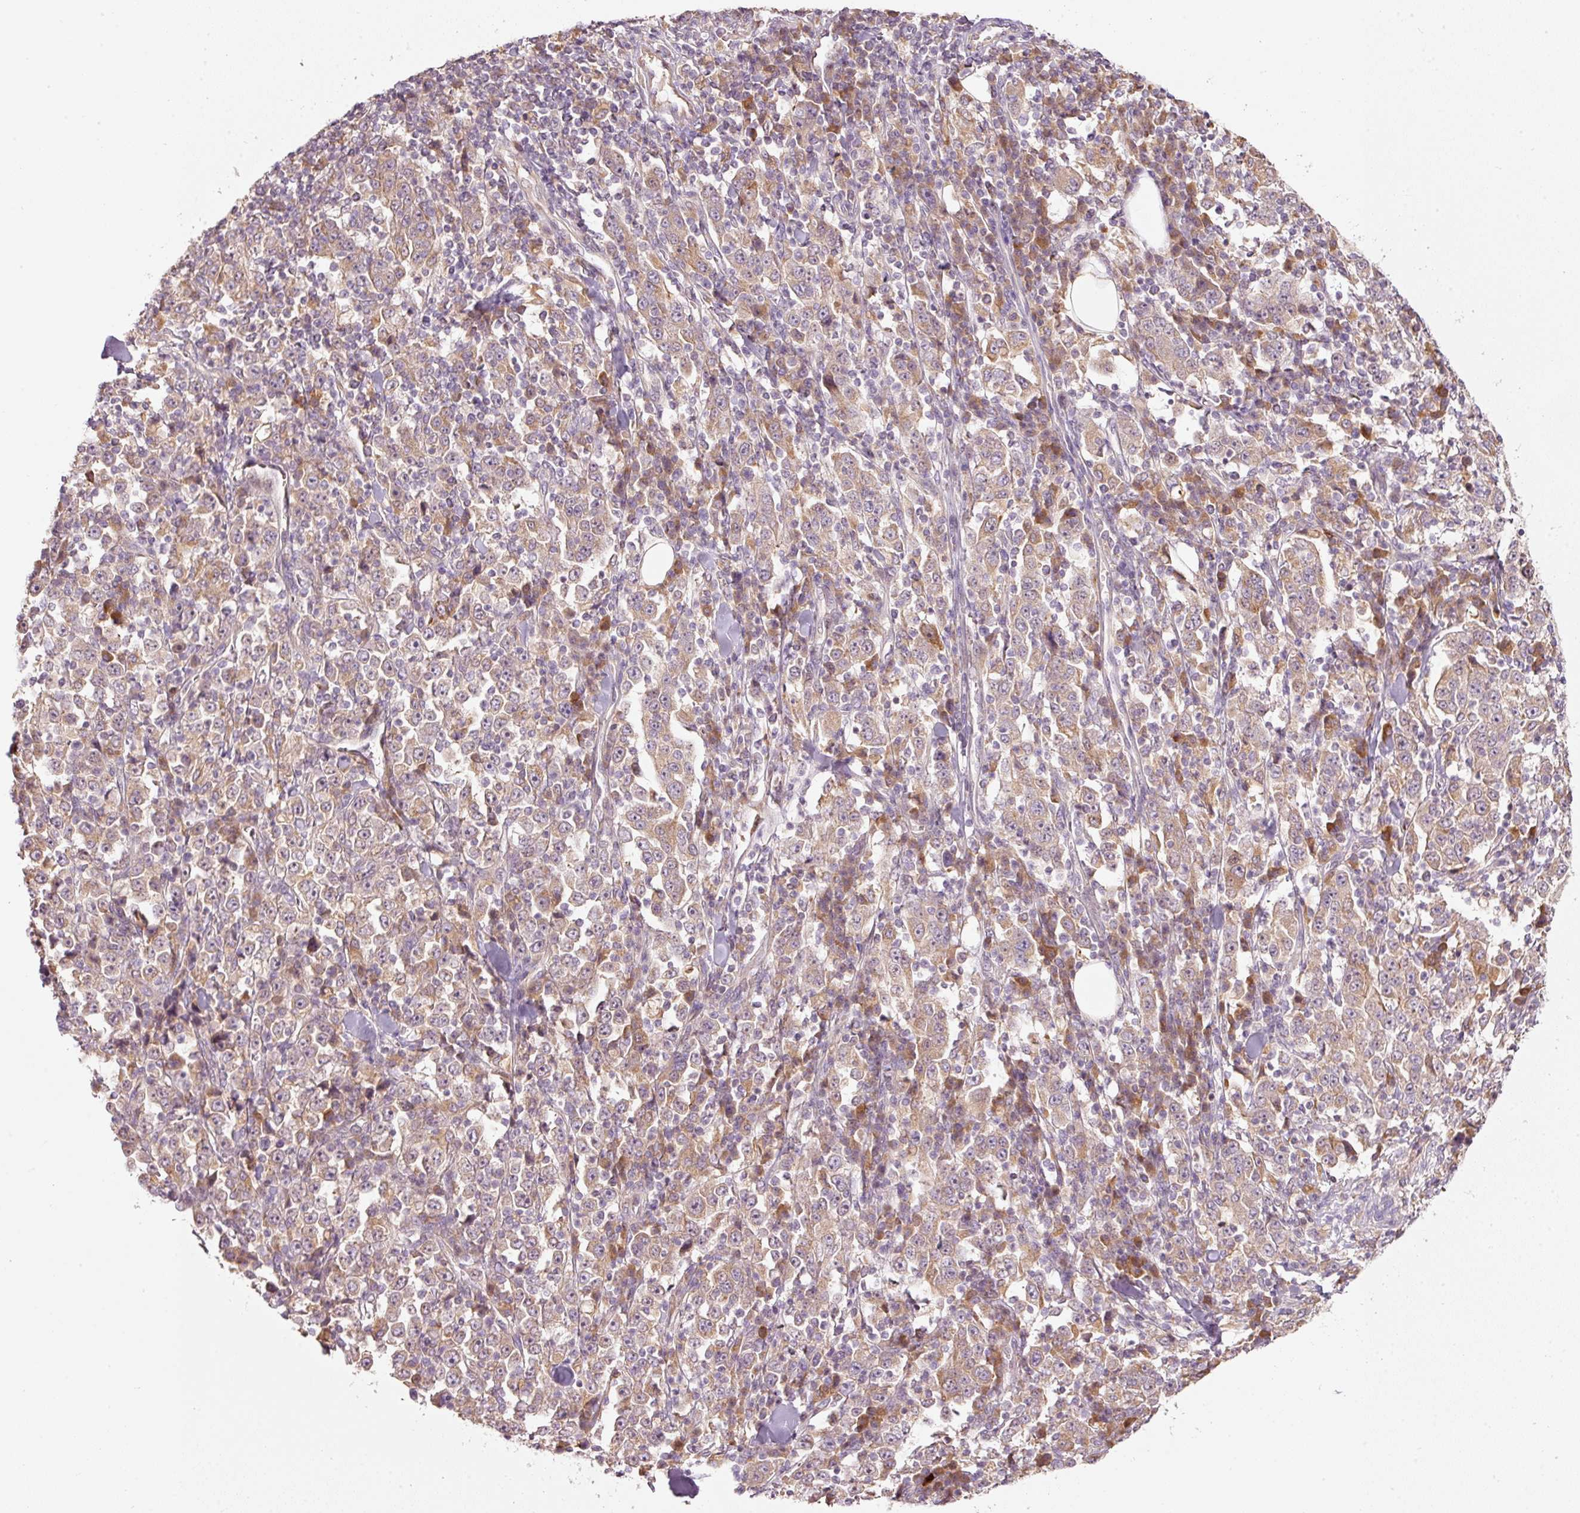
{"staining": {"intensity": "weak", "quantity": ">75%", "location": "cytoplasmic/membranous"}, "tissue": "stomach cancer", "cell_type": "Tumor cells", "image_type": "cancer", "snomed": [{"axis": "morphology", "description": "Normal tissue, NOS"}, {"axis": "morphology", "description": "Adenocarcinoma, NOS"}, {"axis": "topography", "description": "Stomach, upper"}, {"axis": "topography", "description": "Stomach"}], "caption": "Stomach cancer stained with immunohistochemistry (IHC) reveals weak cytoplasmic/membranous expression in approximately >75% of tumor cells.", "gene": "MAP10", "patient": {"sex": "male", "age": 59}}